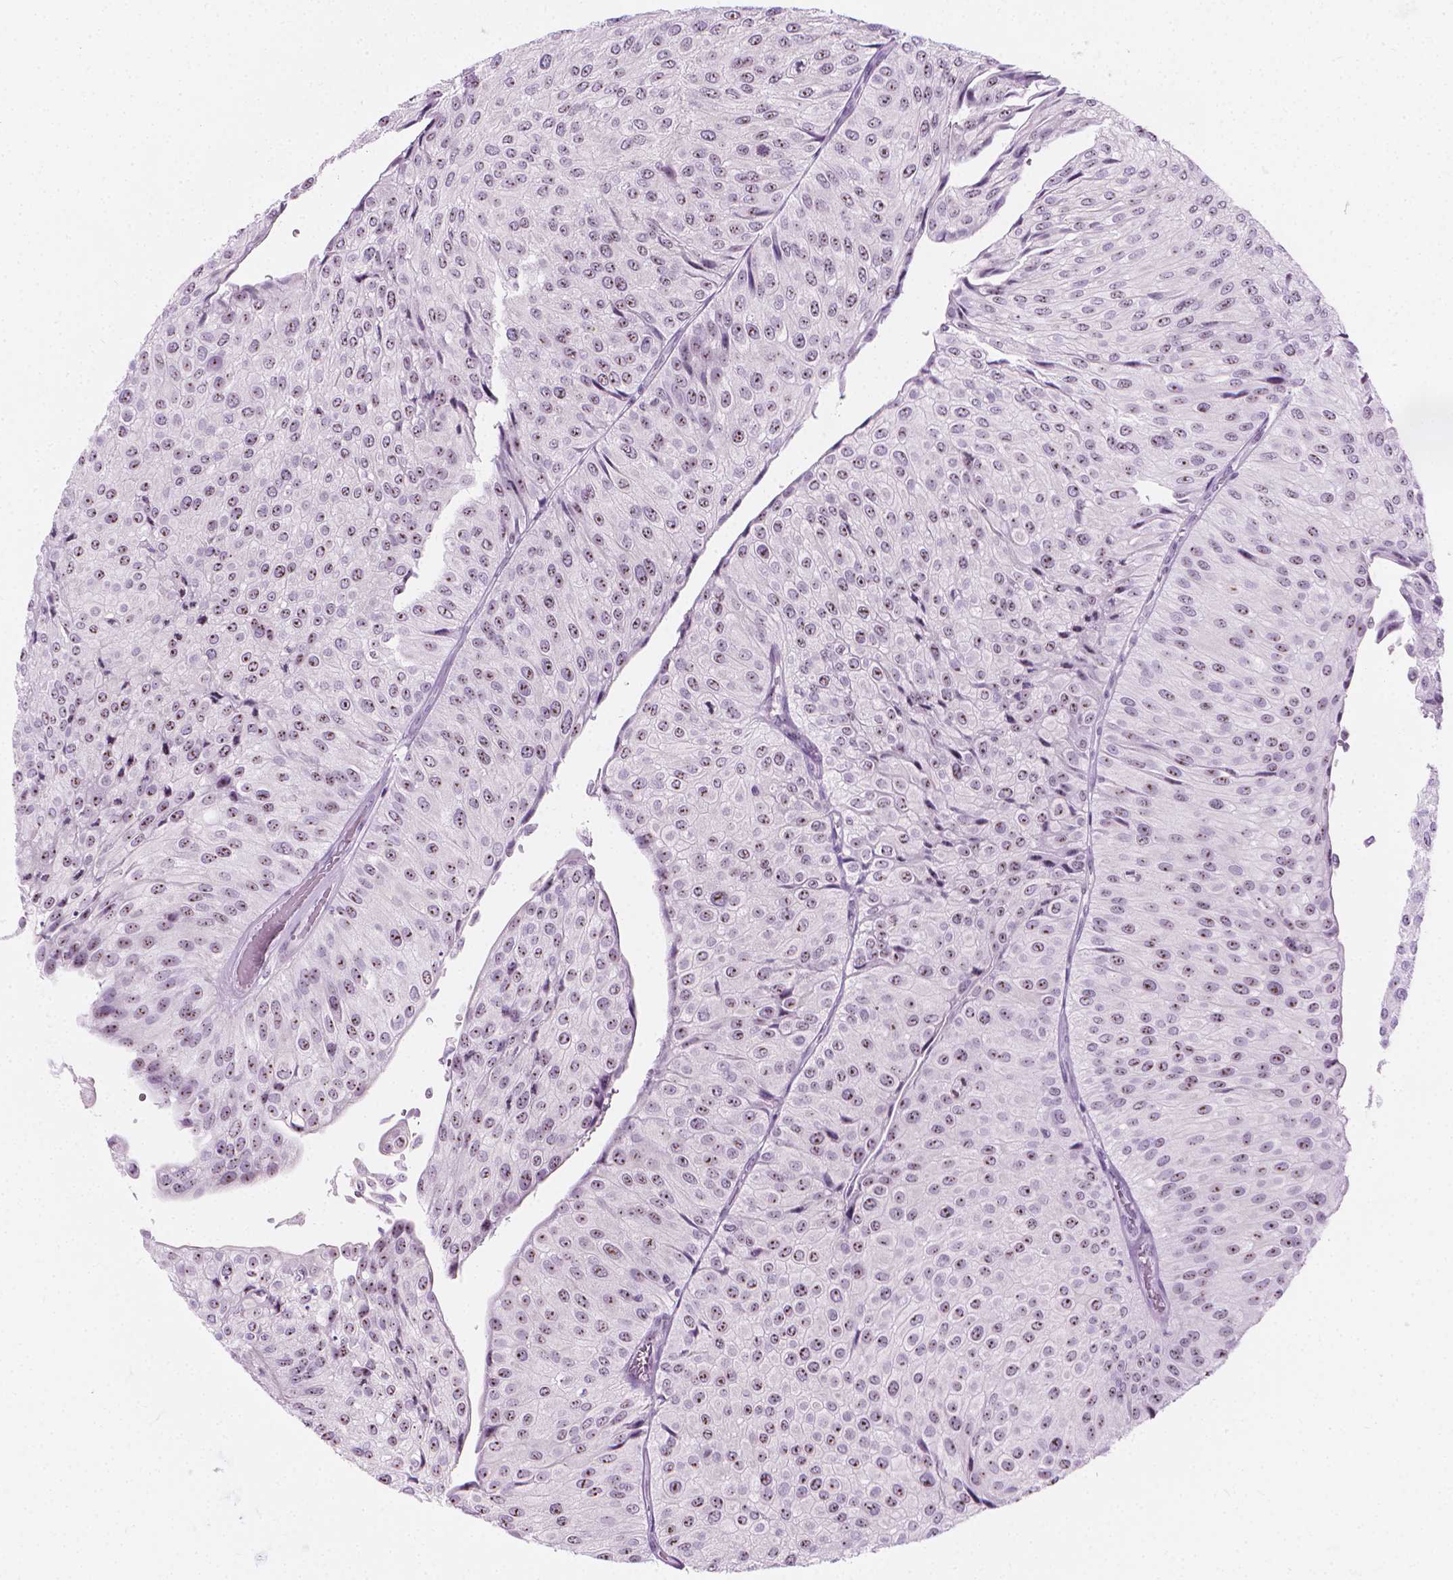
{"staining": {"intensity": "moderate", "quantity": "25%-75%", "location": "nuclear"}, "tissue": "urothelial cancer", "cell_type": "Tumor cells", "image_type": "cancer", "snomed": [{"axis": "morphology", "description": "Urothelial carcinoma, NOS"}, {"axis": "topography", "description": "Urinary bladder"}], "caption": "Human urothelial cancer stained with a brown dye shows moderate nuclear positive positivity in approximately 25%-75% of tumor cells.", "gene": "NOL7", "patient": {"sex": "male", "age": 67}}